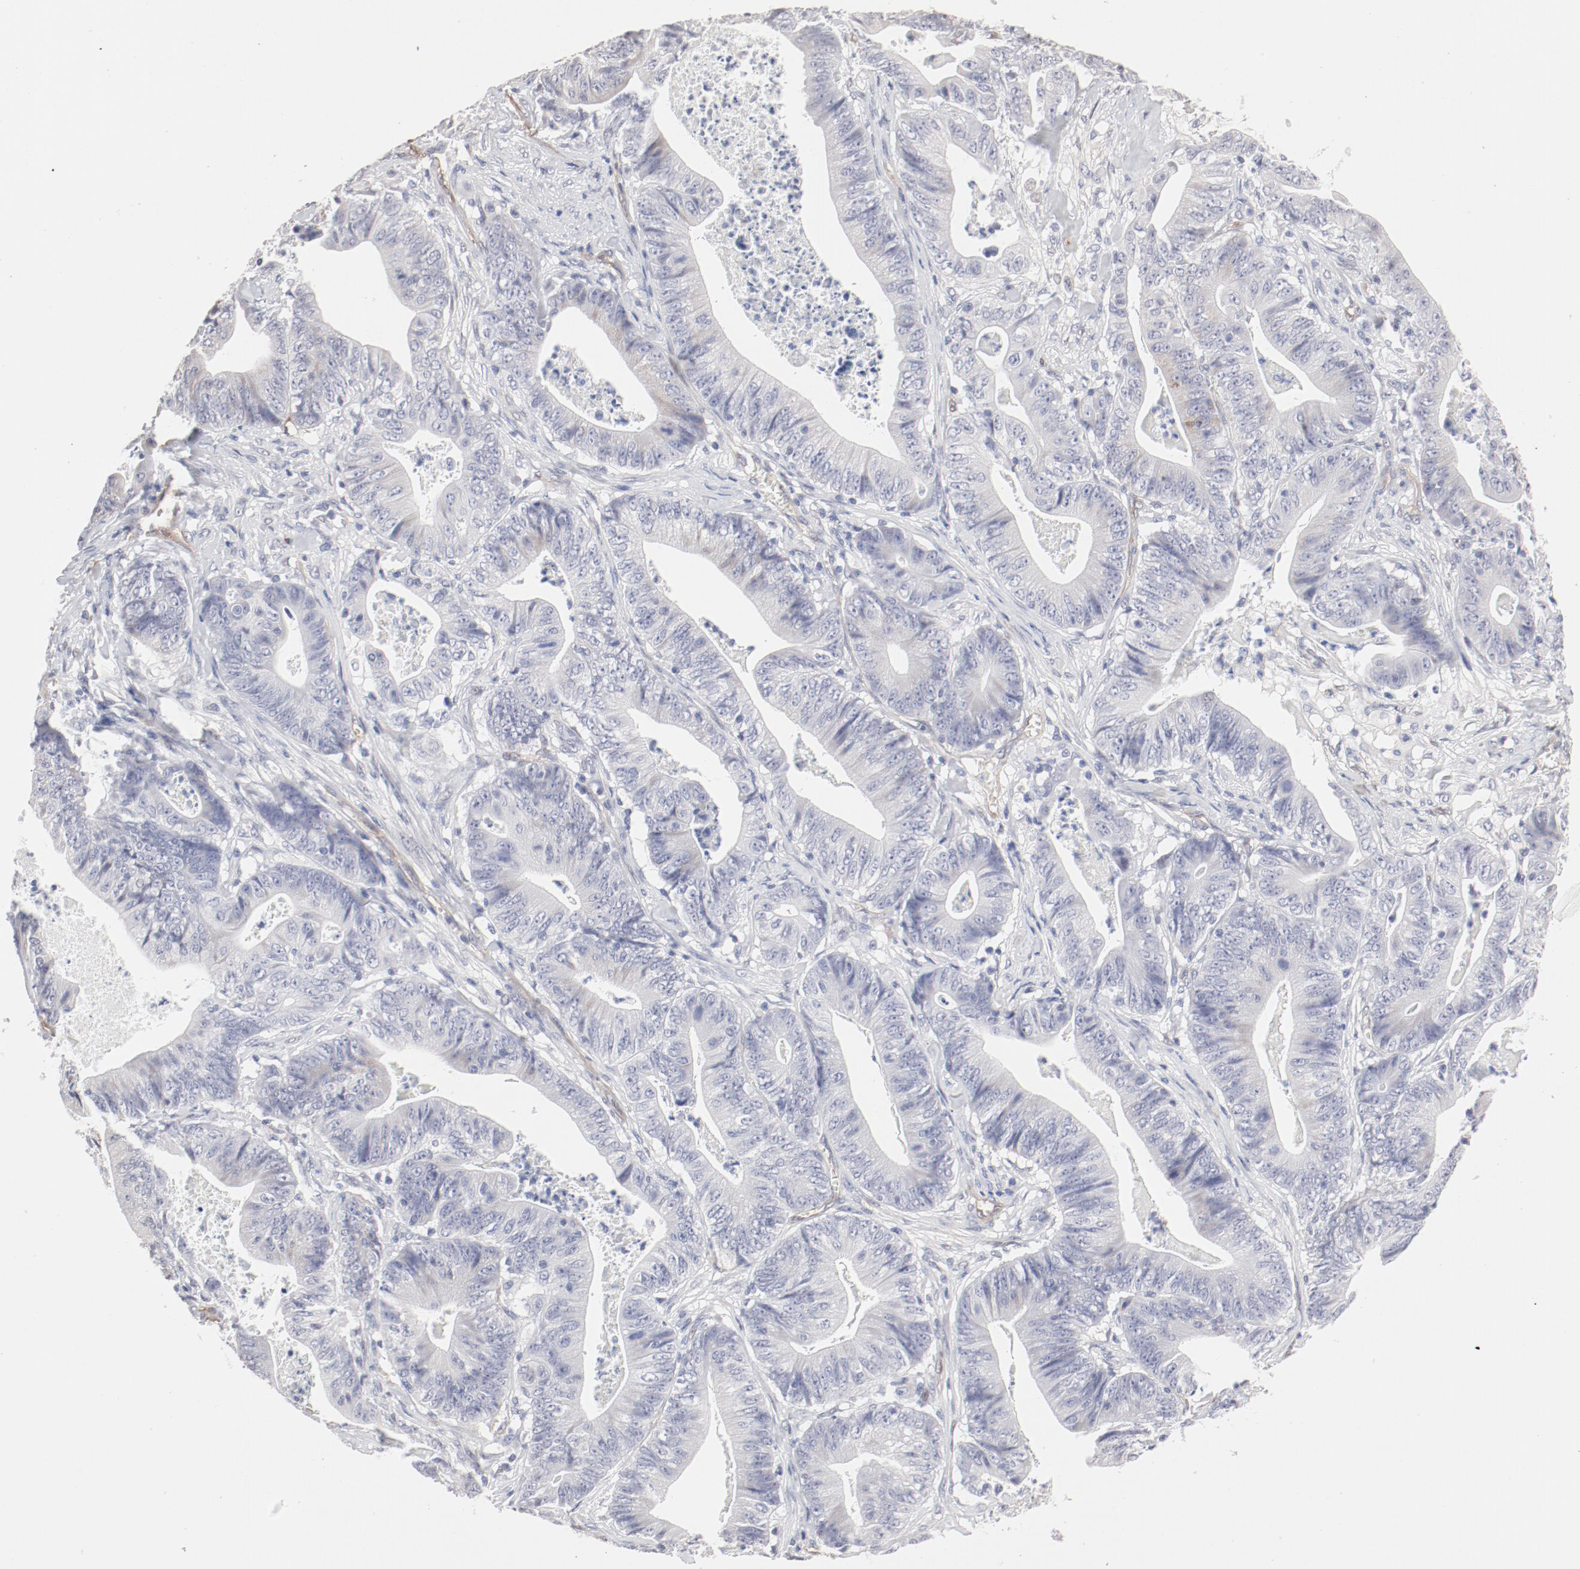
{"staining": {"intensity": "negative", "quantity": "none", "location": "none"}, "tissue": "stomach cancer", "cell_type": "Tumor cells", "image_type": "cancer", "snomed": [{"axis": "morphology", "description": "Adenocarcinoma, NOS"}, {"axis": "topography", "description": "Stomach, lower"}], "caption": "This is a image of immunohistochemistry staining of stomach cancer (adenocarcinoma), which shows no staining in tumor cells.", "gene": "MAGED4", "patient": {"sex": "female", "age": 86}}